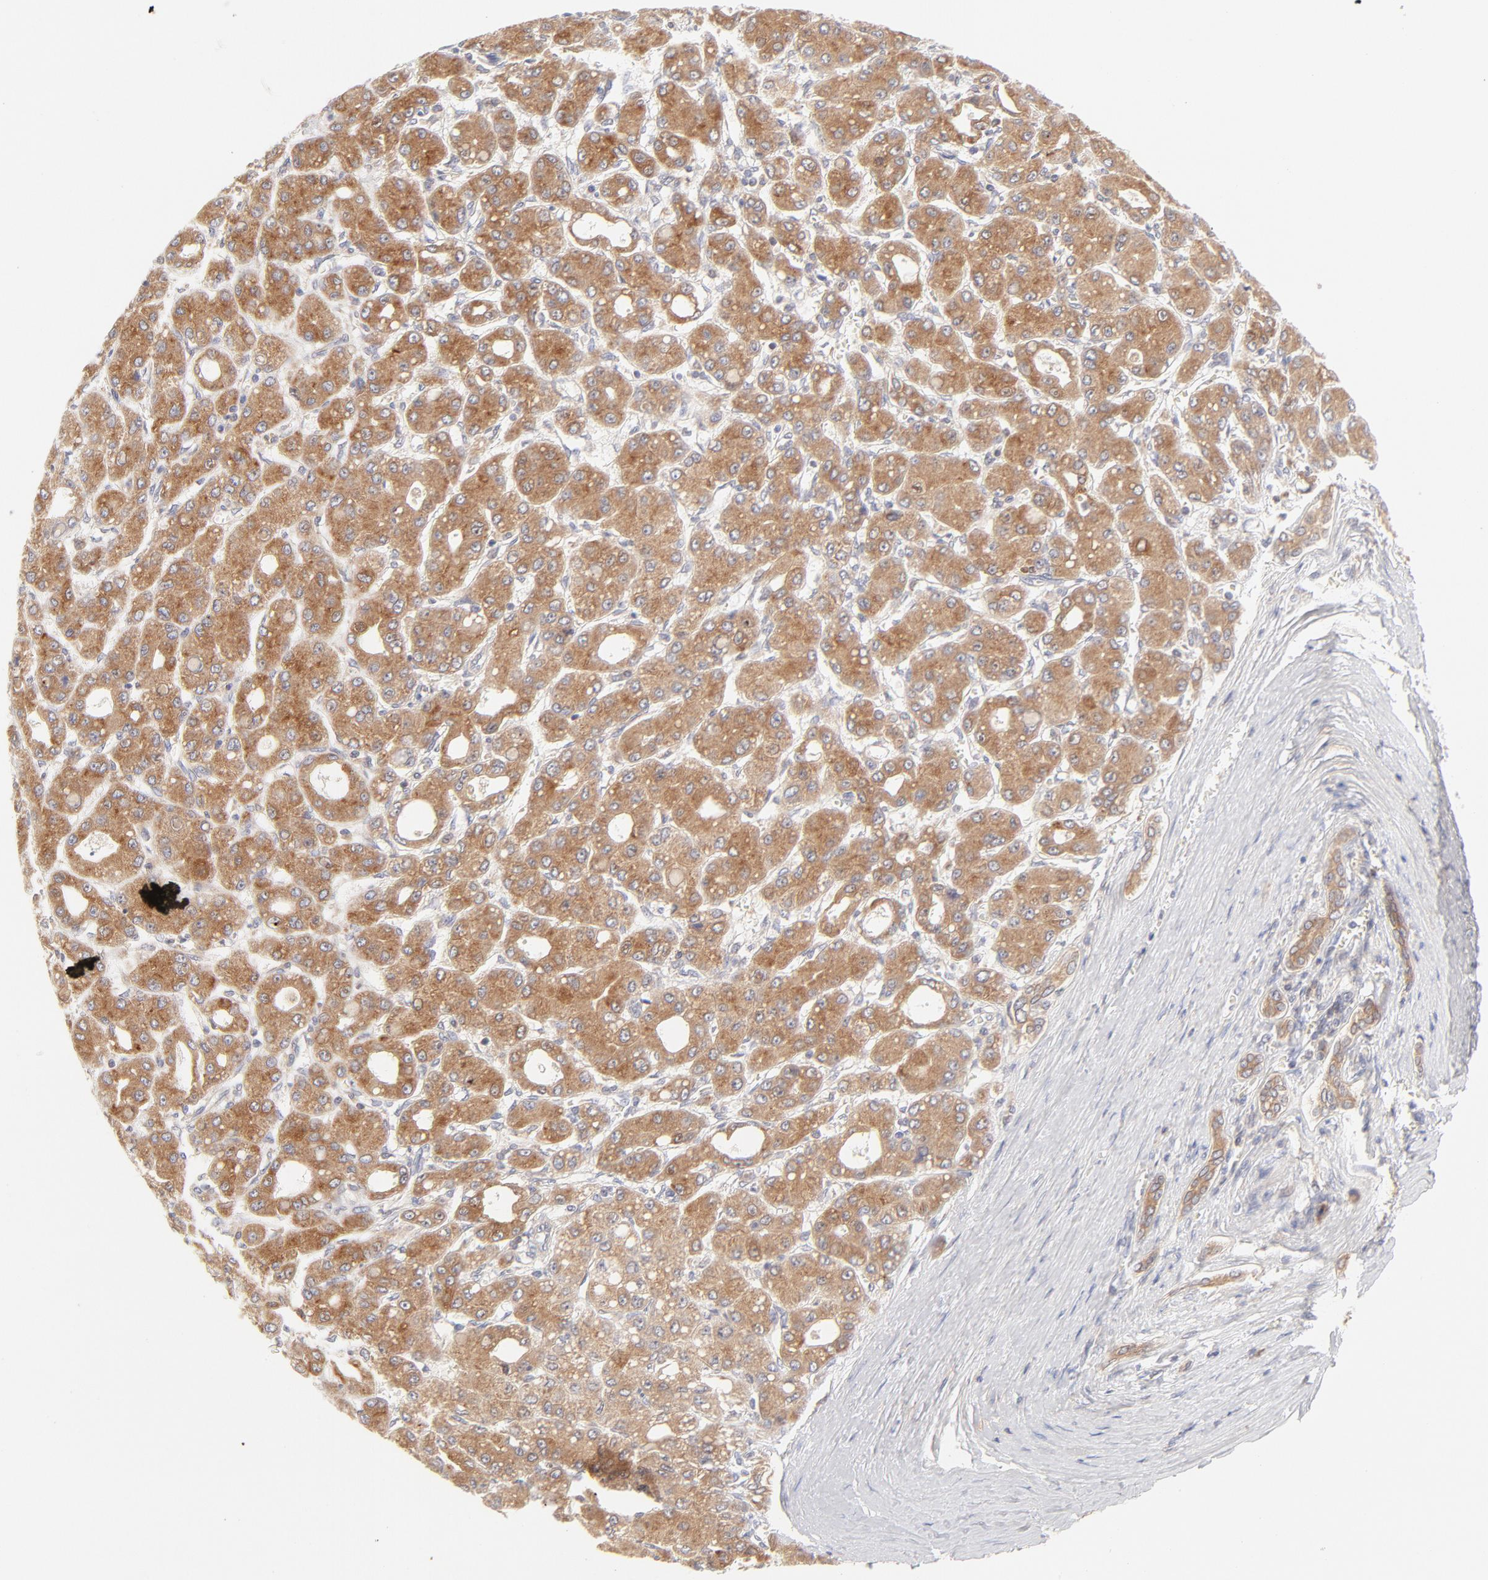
{"staining": {"intensity": "moderate", "quantity": ">75%", "location": "cytoplasmic/membranous"}, "tissue": "liver cancer", "cell_type": "Tumor cells", "image_type": "cancer", "snomed": [{"axis": "morphology", "description": "Carcinoma, Hepatocellular, NOS"}, {"axis": "topography", "description": "Liver"}], "caption": "A medium amount of moderate cytoplasmic/membranous staining is identified in approximately >75% of tumor cells in liver cancer tissue. (DAB (3,3'-diaminobenzidine) IHC with brightfield microscopy, high magnification).", "gene": "RPS6KA1", "patient": {"sex": "male", "age": 69}}